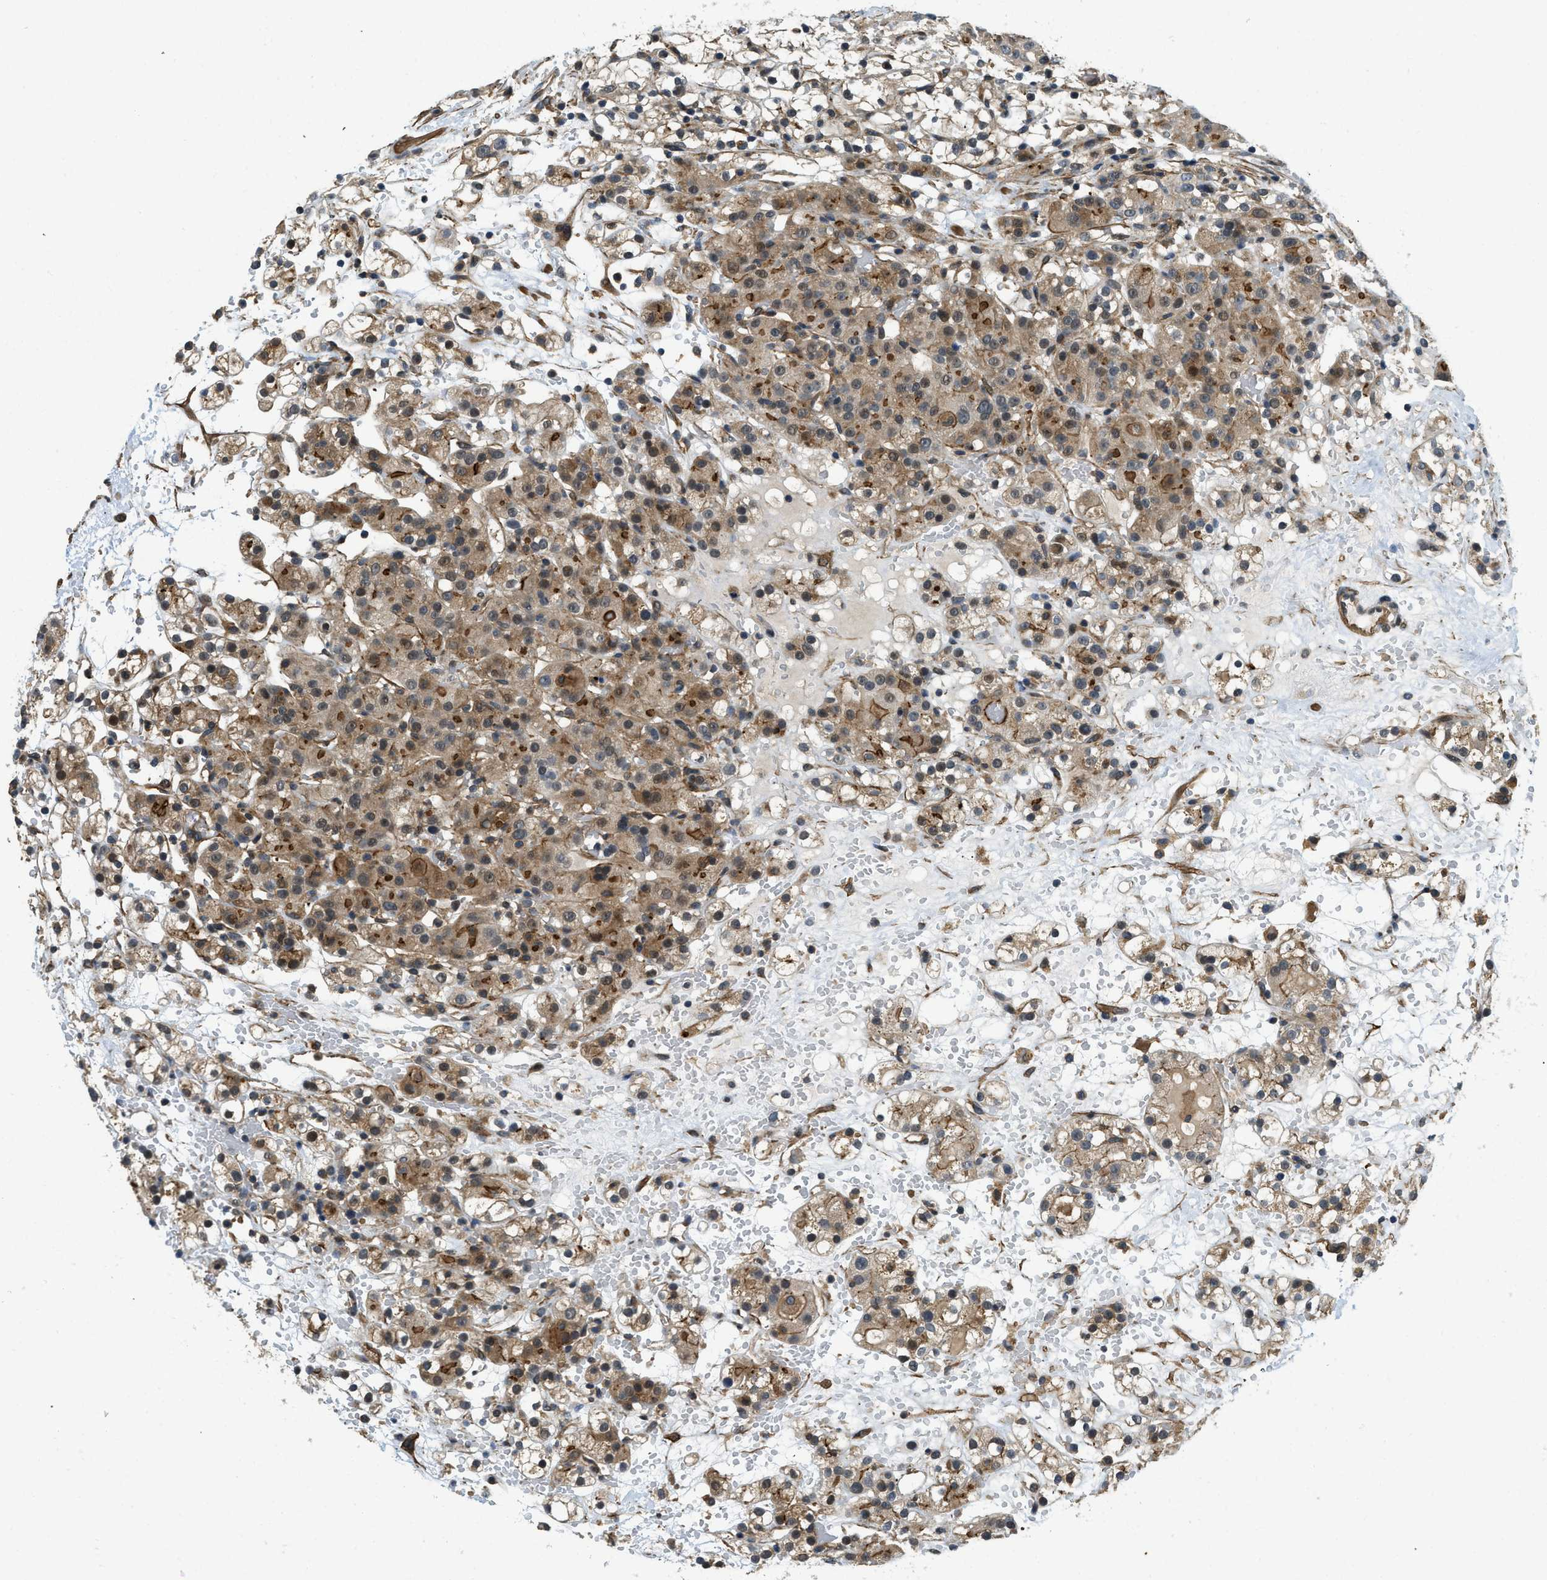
{"staining": {"intensity": "moderate", "quantity": "25%-75%", "location": "cytoplasmic/membranous"}, "tissue": "renal cancer", "cell_type": "Tumor cells", "image_type": "cancer", "snomed": [{"axis": "morphology", "description": "Adenocarcinoma, NOS"}, {"axis": "topography", "description": "Kidney"}], "caption": "There is medium levels of moderate cytoplasmic/membranous expression in tumor cells of adenocarcinoma (renal), as demonstrated by immunohistochemical staining (brown color).", "gene": "CGN", "patient": {"sex": "male", "age": 61}}